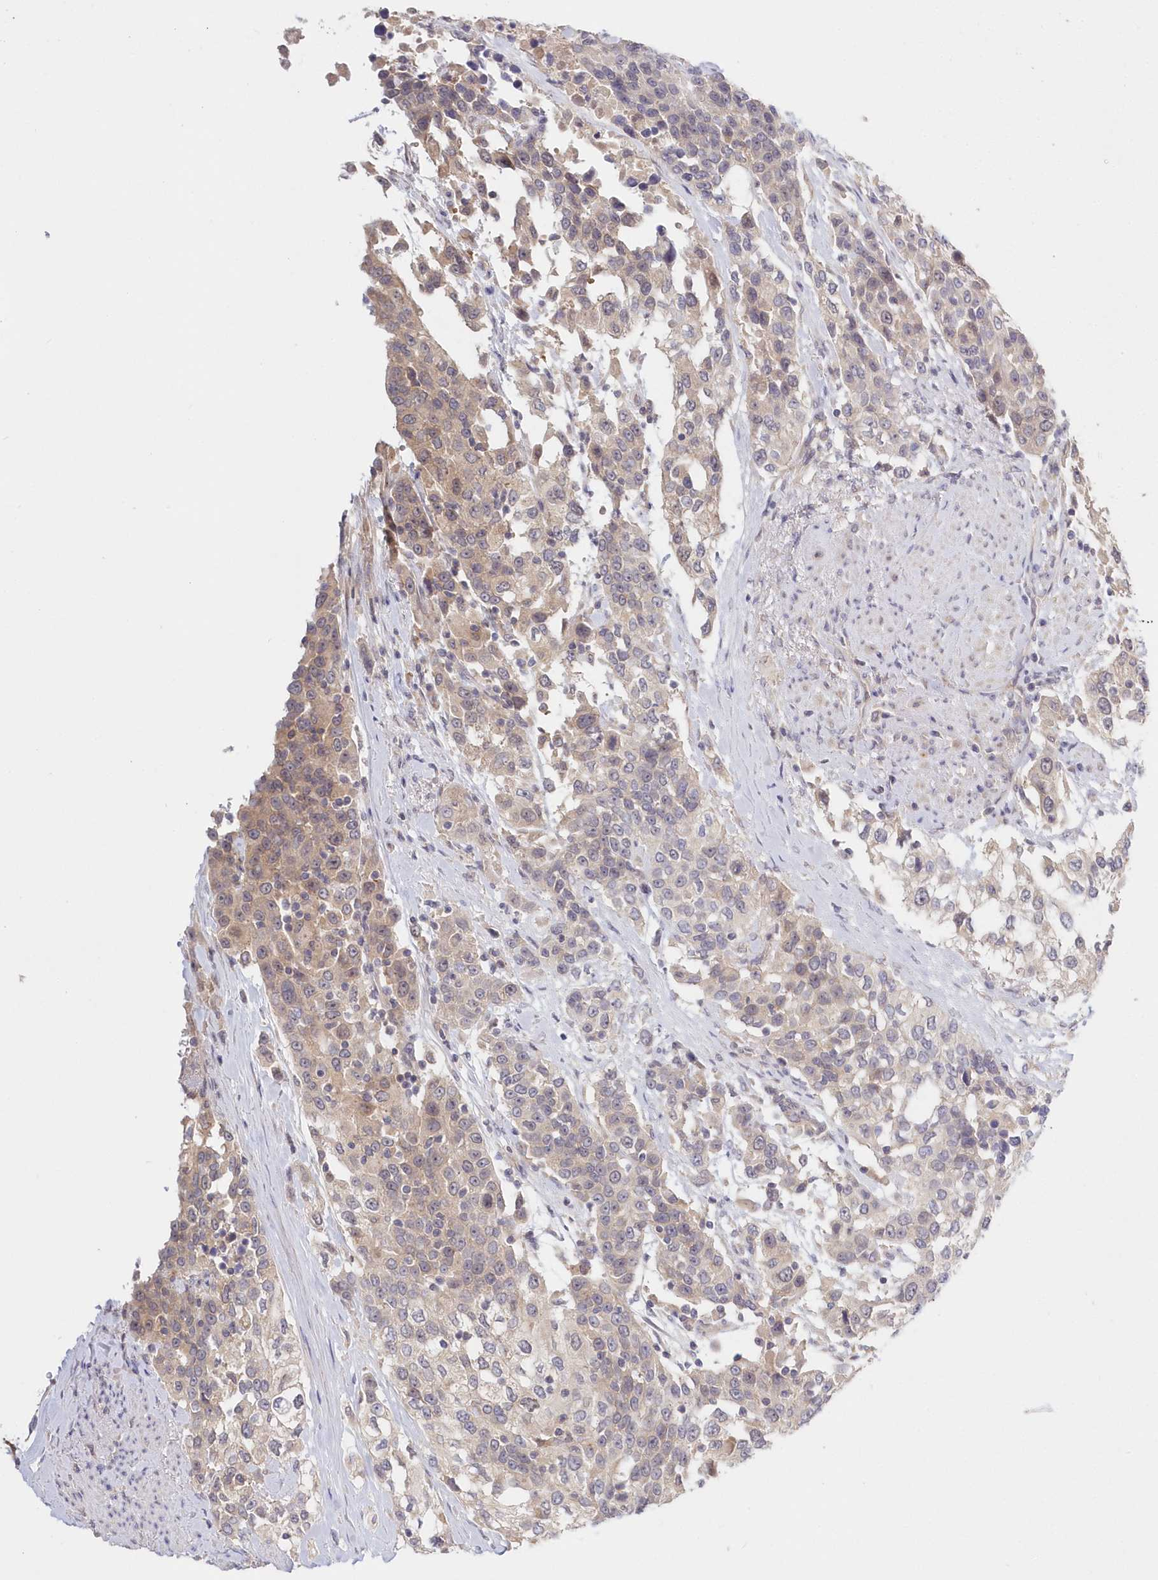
{"staining": {"intensity": "weak", "quantity": "<25%", "location": "cytoplasmic/membranous"}, "tissue": "urothelial cancer", "cell_type": "Tumor cells", "image_type": "cancer", "snomed": [{"axis": "morphology", "description": "Urothelial carcinoma, High grade"}, {"axis": "topography", "description": "Urinary bladder"}], "caption": "Tumor cells are negative for brown protein staining in urothelial carcinoma (high-grade).", "gene": "KATNA1", "patient": {"sex": "female", "age": 80}}